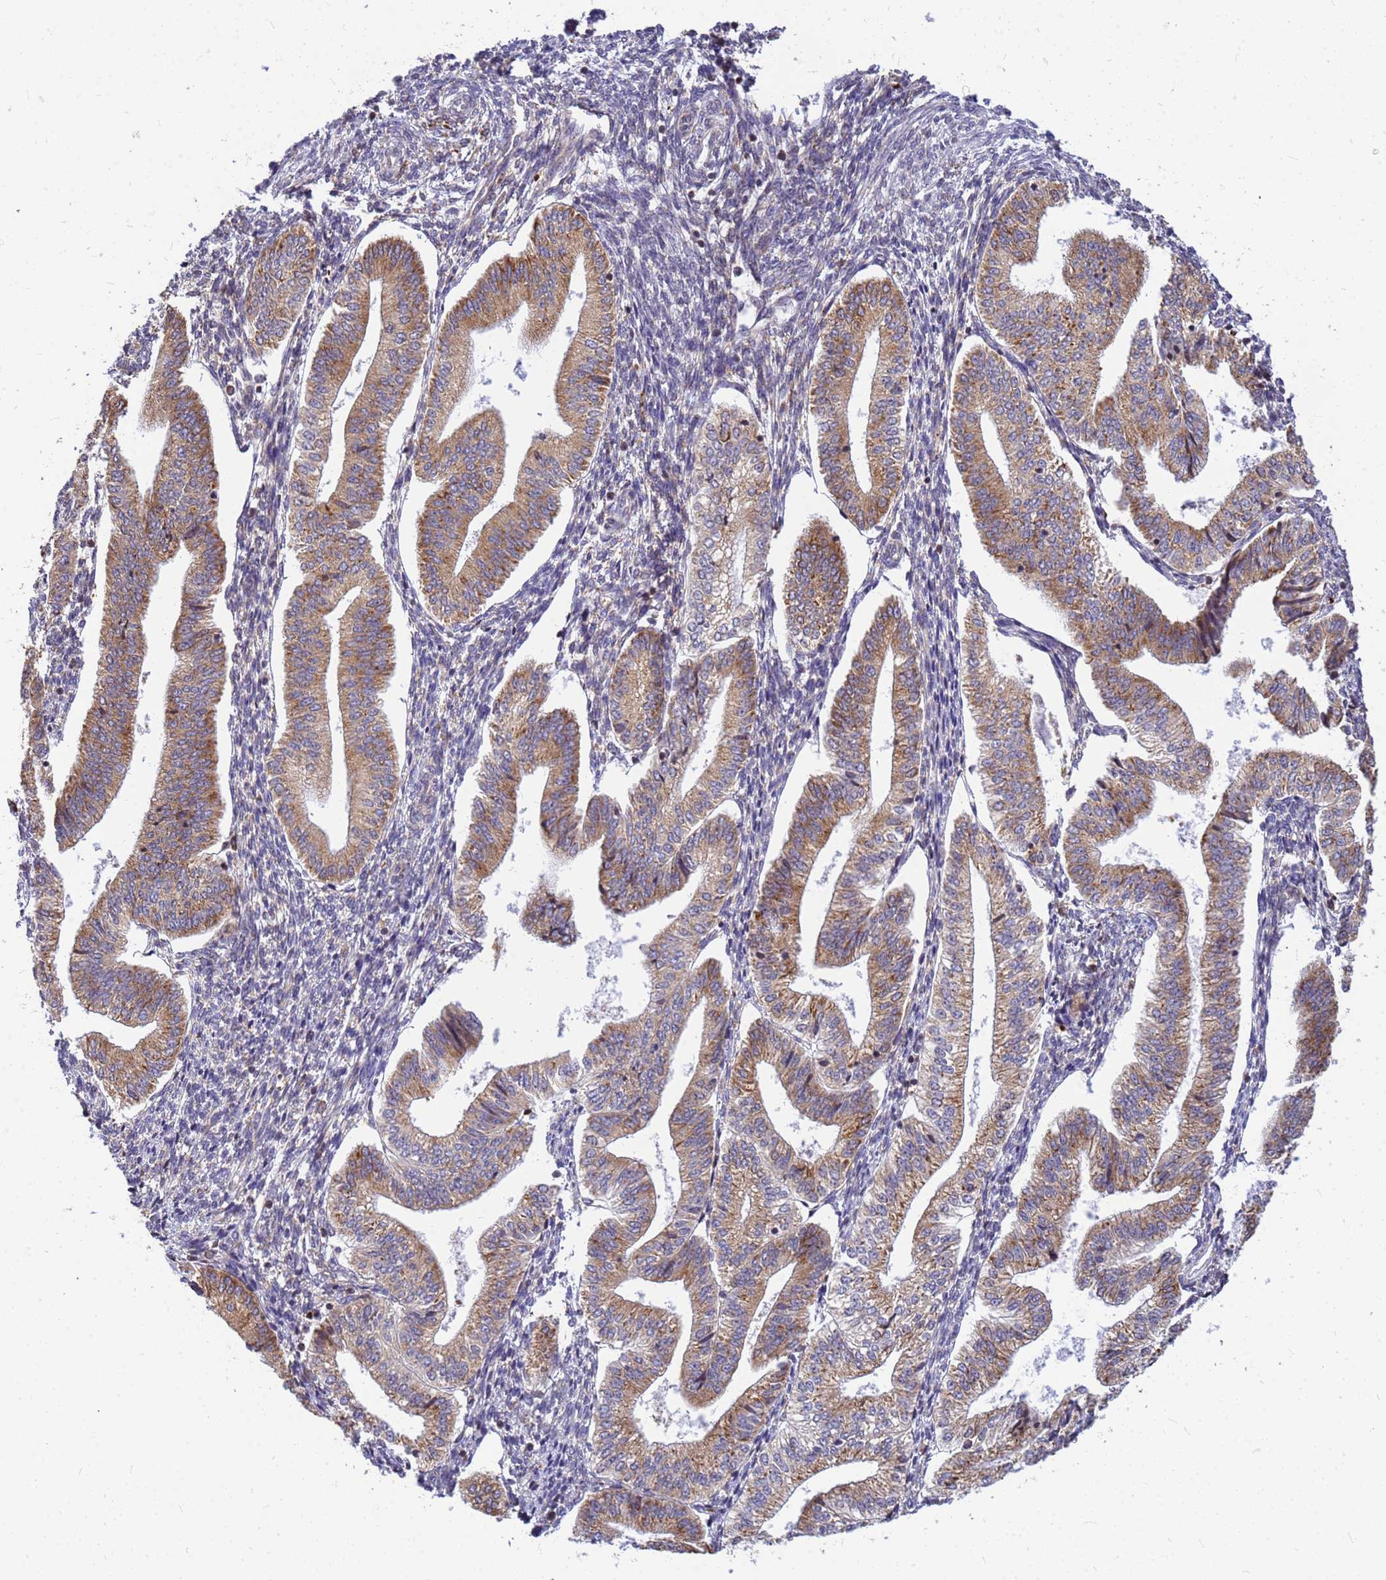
{"staining": {"intensity": "moderate", "quantity": "25%-75%", "location": "cytoplasmic/membranous"}, "tissue": "endometrium", "cell_type": "Cells in endometrial stroma", "image_type": "normal", "snomed": [{"axis": "morphology", "description": "Normal tissue, NOS"}, {"axis": "topography", "description": "Endometrium"}], "caption": "A photomicrograph showing moderate cytoplasmic/membranous staining in about 25%-75% of cells in endometrial stroma in benign endometrium, as visualized by brown immunohistochemical staining.", "gene": "SSR4", "patient": {"sex": "female", "age": 34}}